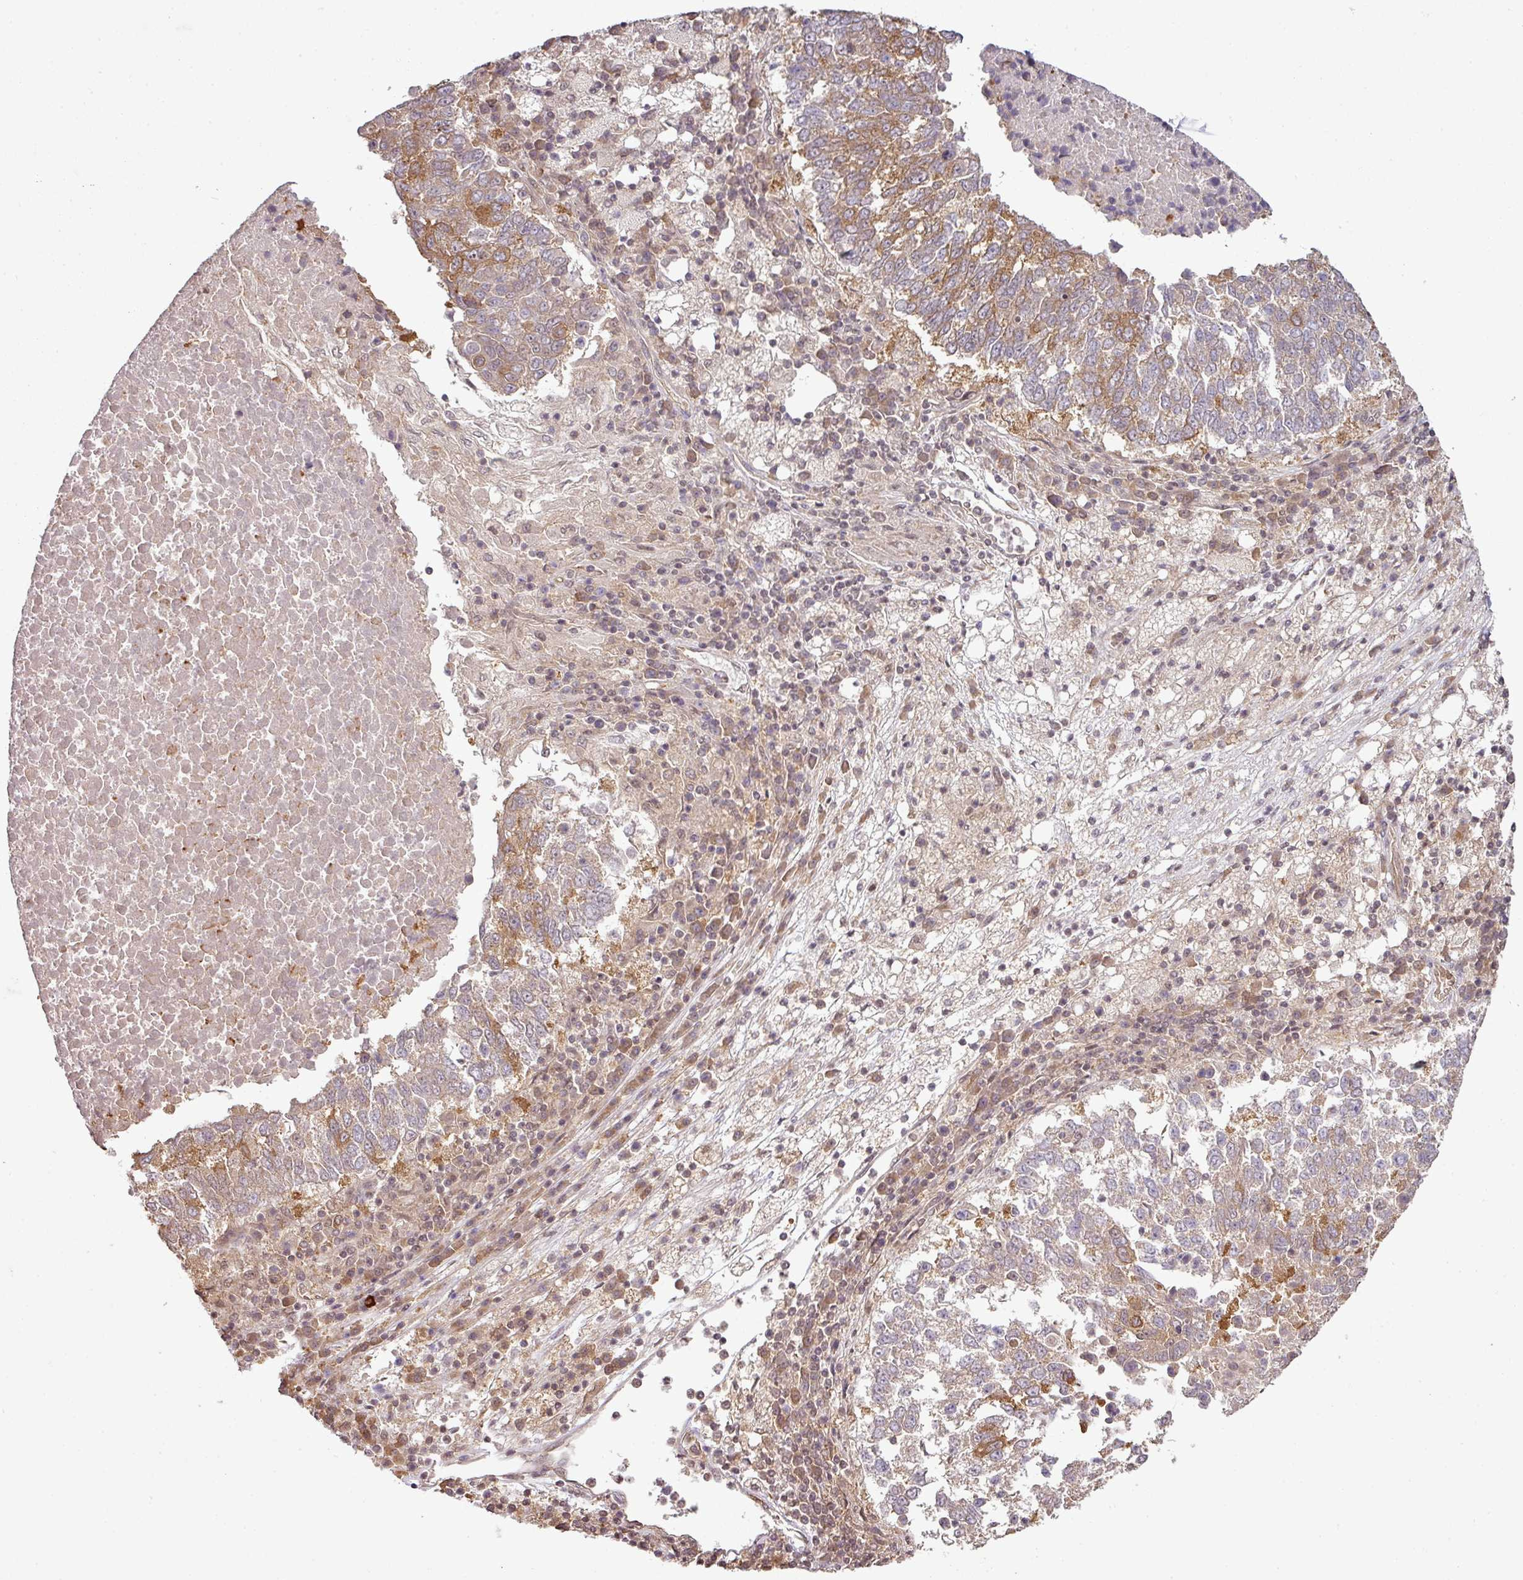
{"staining": {"intensity": "moderate", "quantity": "<25%", "location": "cytoplasmic/membranous"}, "tissue": "lung cancer", "cell_type": "Tumor cells", "image_type": "cancer", "snomed": [{"axis": "morphology", "description": "Squamous cell carcinoma, NOS"}, {"axis": "topography", "description": "Lung"}], "caption": "Lung cancer was stained to show a protein in brown. There is low levels of moderate cytoplasmic/membranous positivity in approximately <25% of tumor cells.", "gene": "ANKRD18A", "patient": {"sex": "male", "age": 73}}